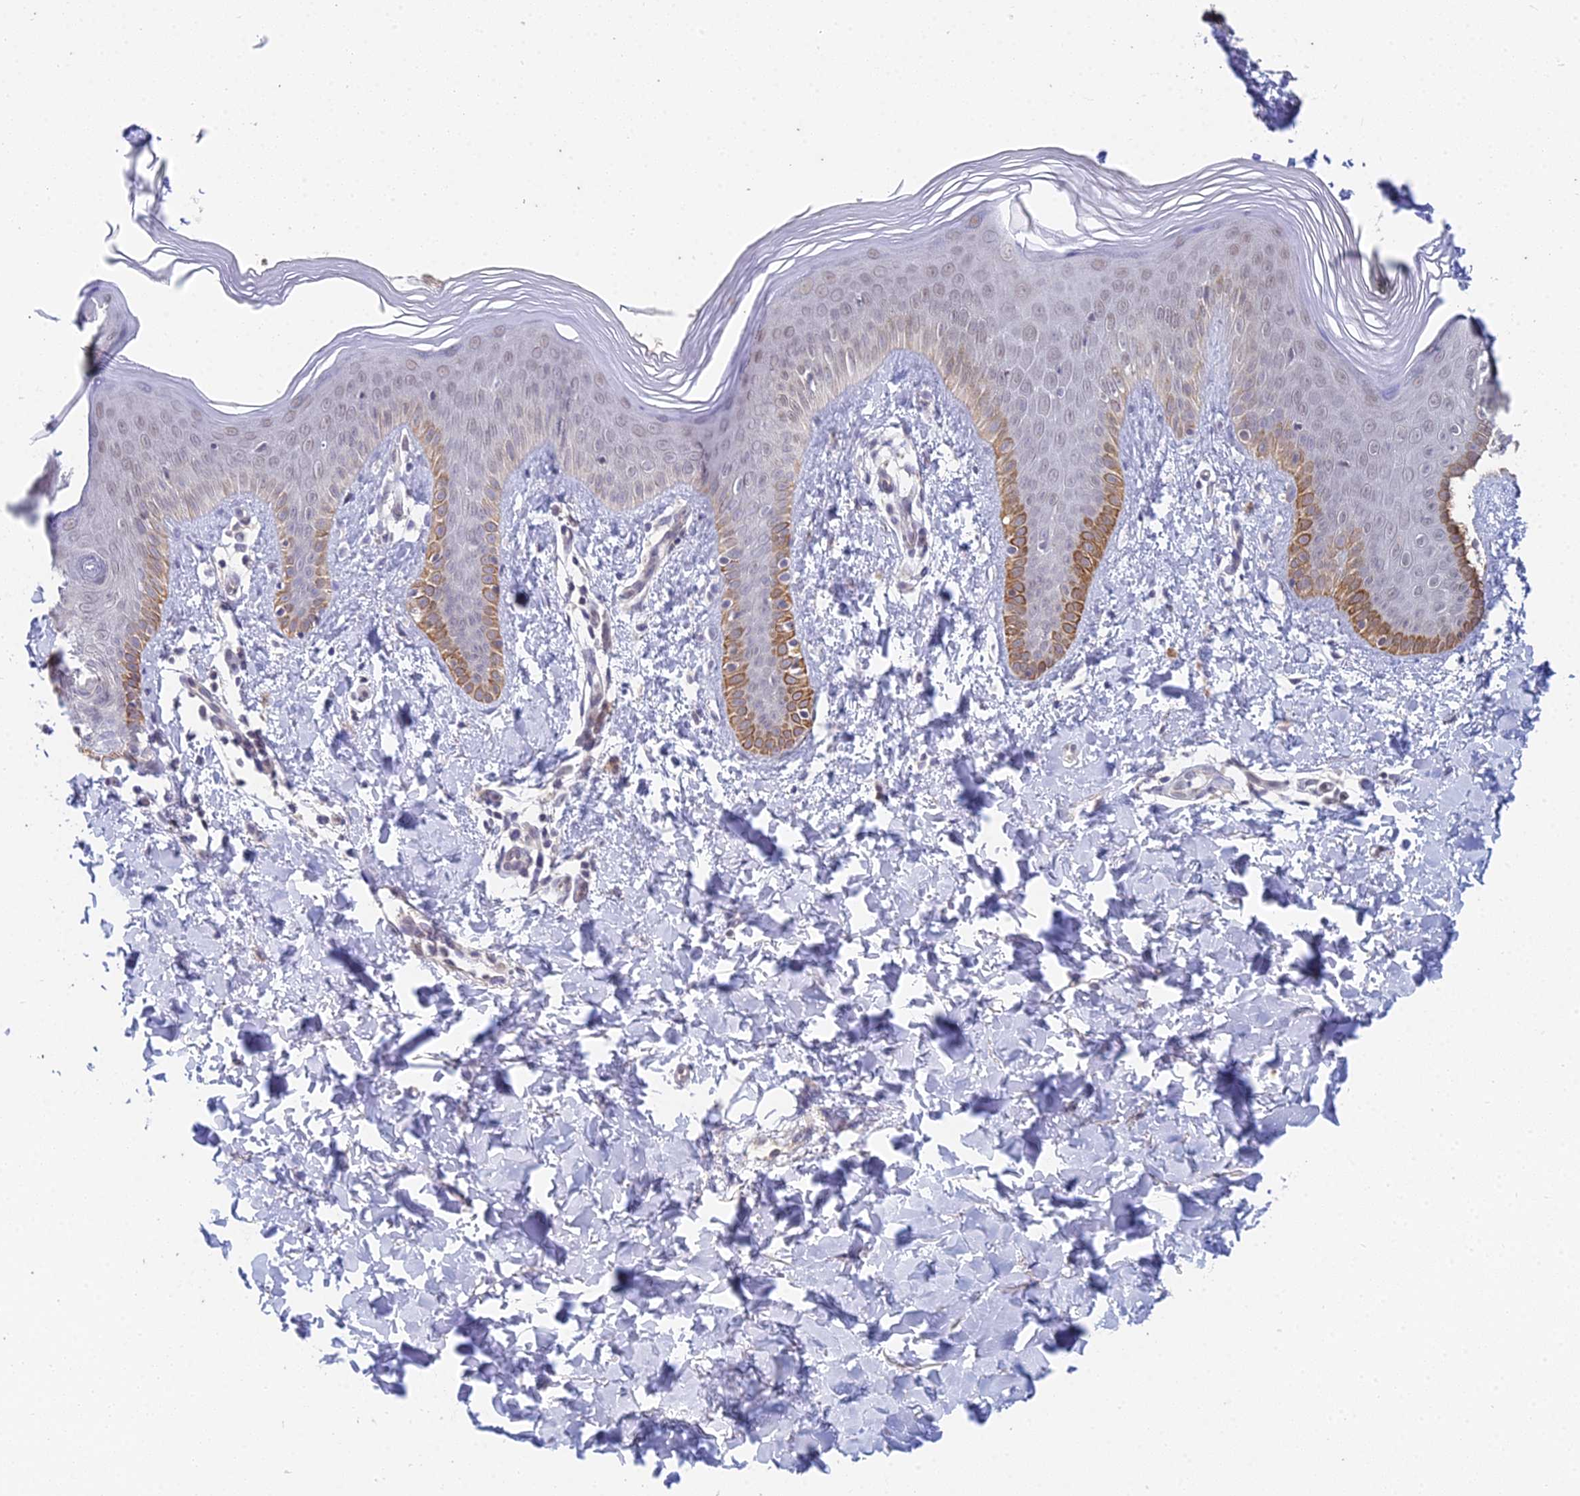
{"staining": {"intensity": "strong", "quantity": "<25%", "location": "cytoplasmic/membranous"}, "tissue": "skin", "cell_type": "Epidermal cells", "image_type": "normal", "snomed": [{"axis": "morphology", "description": "Normal tissue, NOS"}, {"axis": "morphology", "description": "Inflammation, NOS"}, {"axis": "topography", "description": "Soft tissue"}, {"axis": "topography", "description": "Anal"}], "caption": "Human skin stained for a protein (brown) demonstrates strong cytoplasmic/membranous positive positivity in about <25% of epidermal cells.", "gene": "EEF2KMT", "patient": {"sex": "female", "age": 15}}